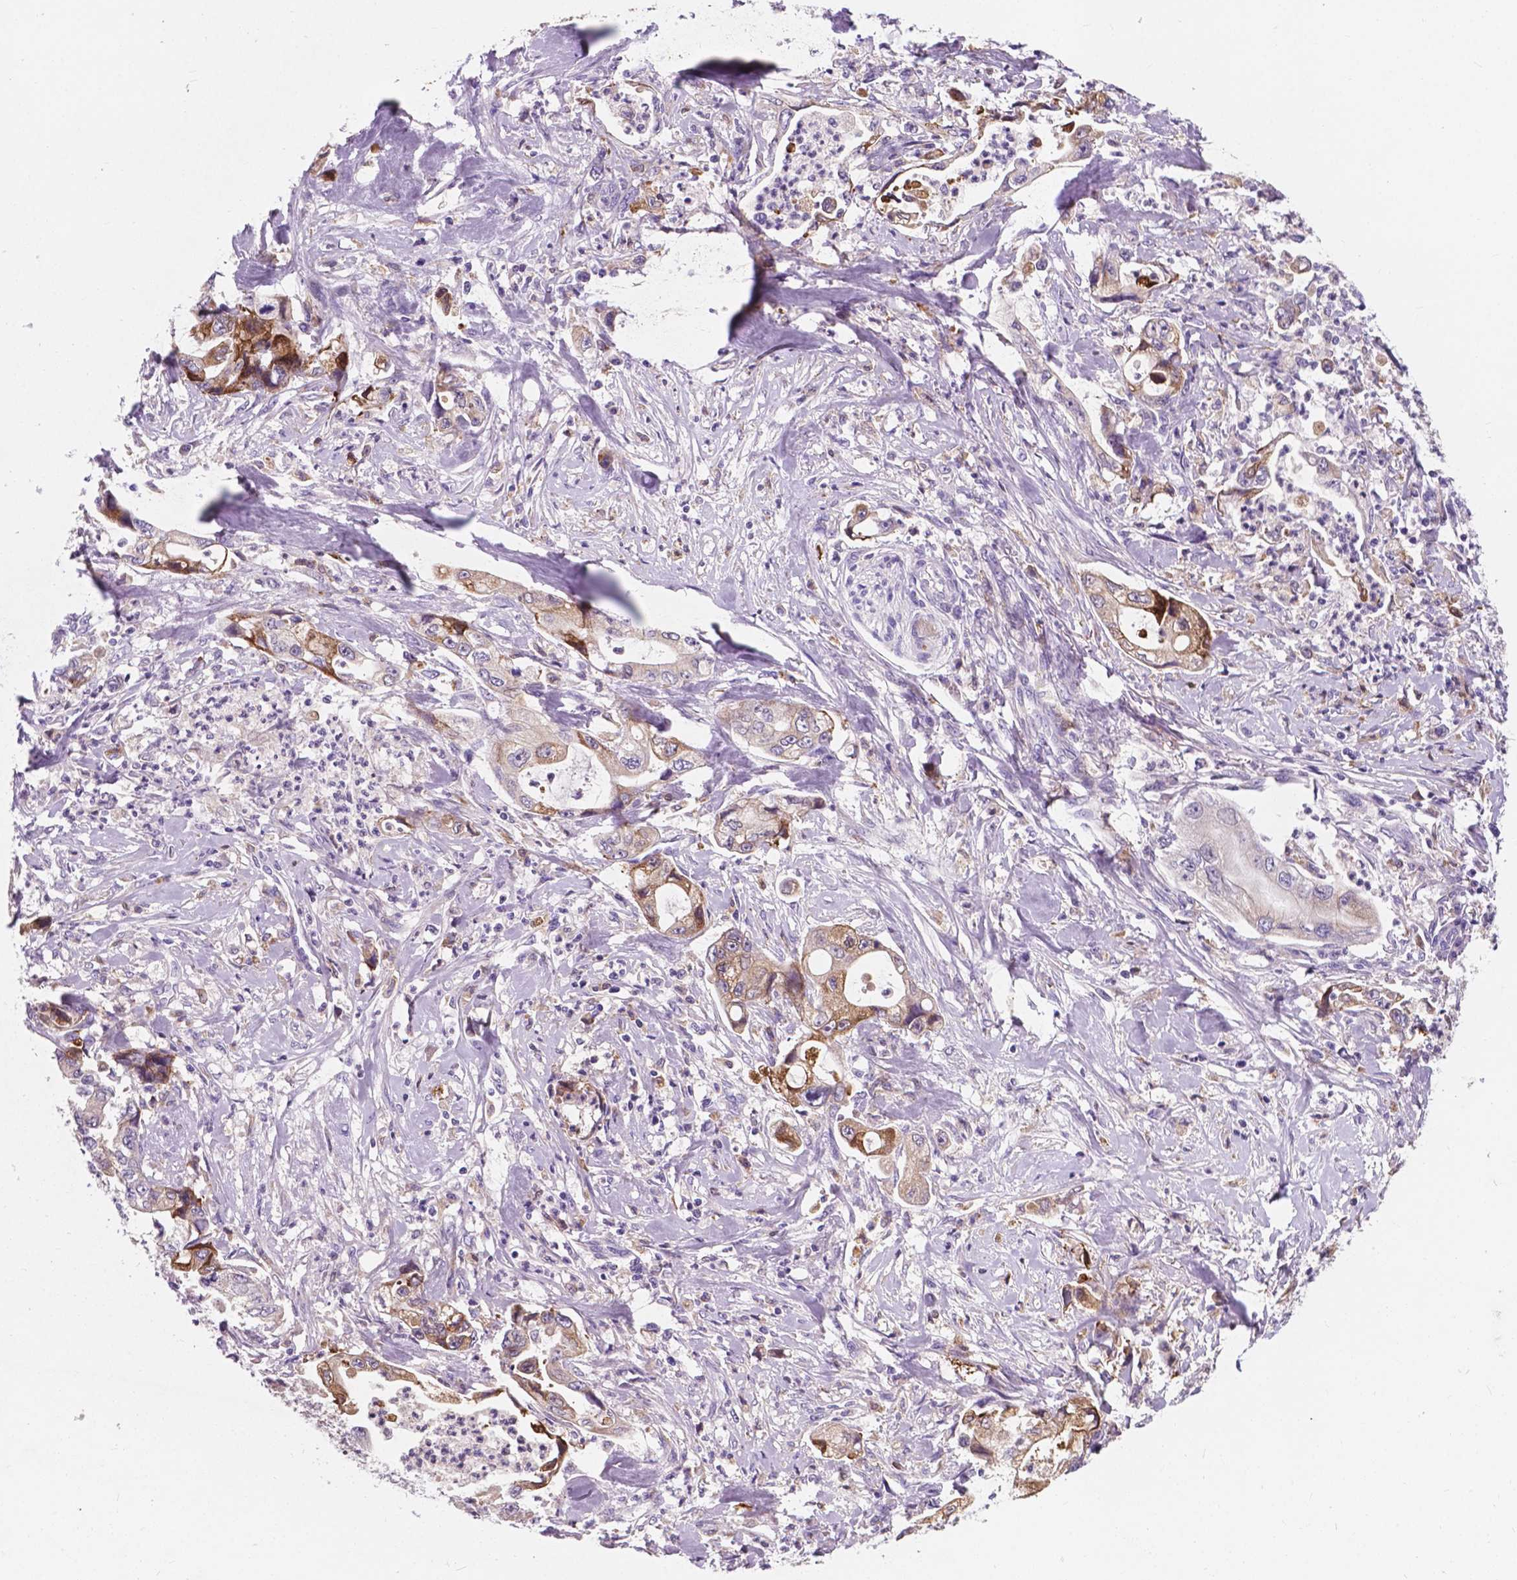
{"staining": {"intensity": "moderate", "quantity": "25%-75%", "location": "cytoplasmic/membranous"}, "tissue": "stomach cancer", "cell_type": "Tumor cells", "image_type": "cancer", "snomed": [{"axis": "morphology", "description": "Adenocarcinoma, NOS"}, {"axis": "topography", "description": "Pancreas"}, {"axis": "topography", "description": "Stomach, upper"}], "caption": "Protein expression by IHC displays moderate cytoplasmic/membranous staining in about 25%-75% of tumor cells in stomach adenocarcinoma.", "gene": "IREB2", "patient": {"sex": "male", "age": 77}}